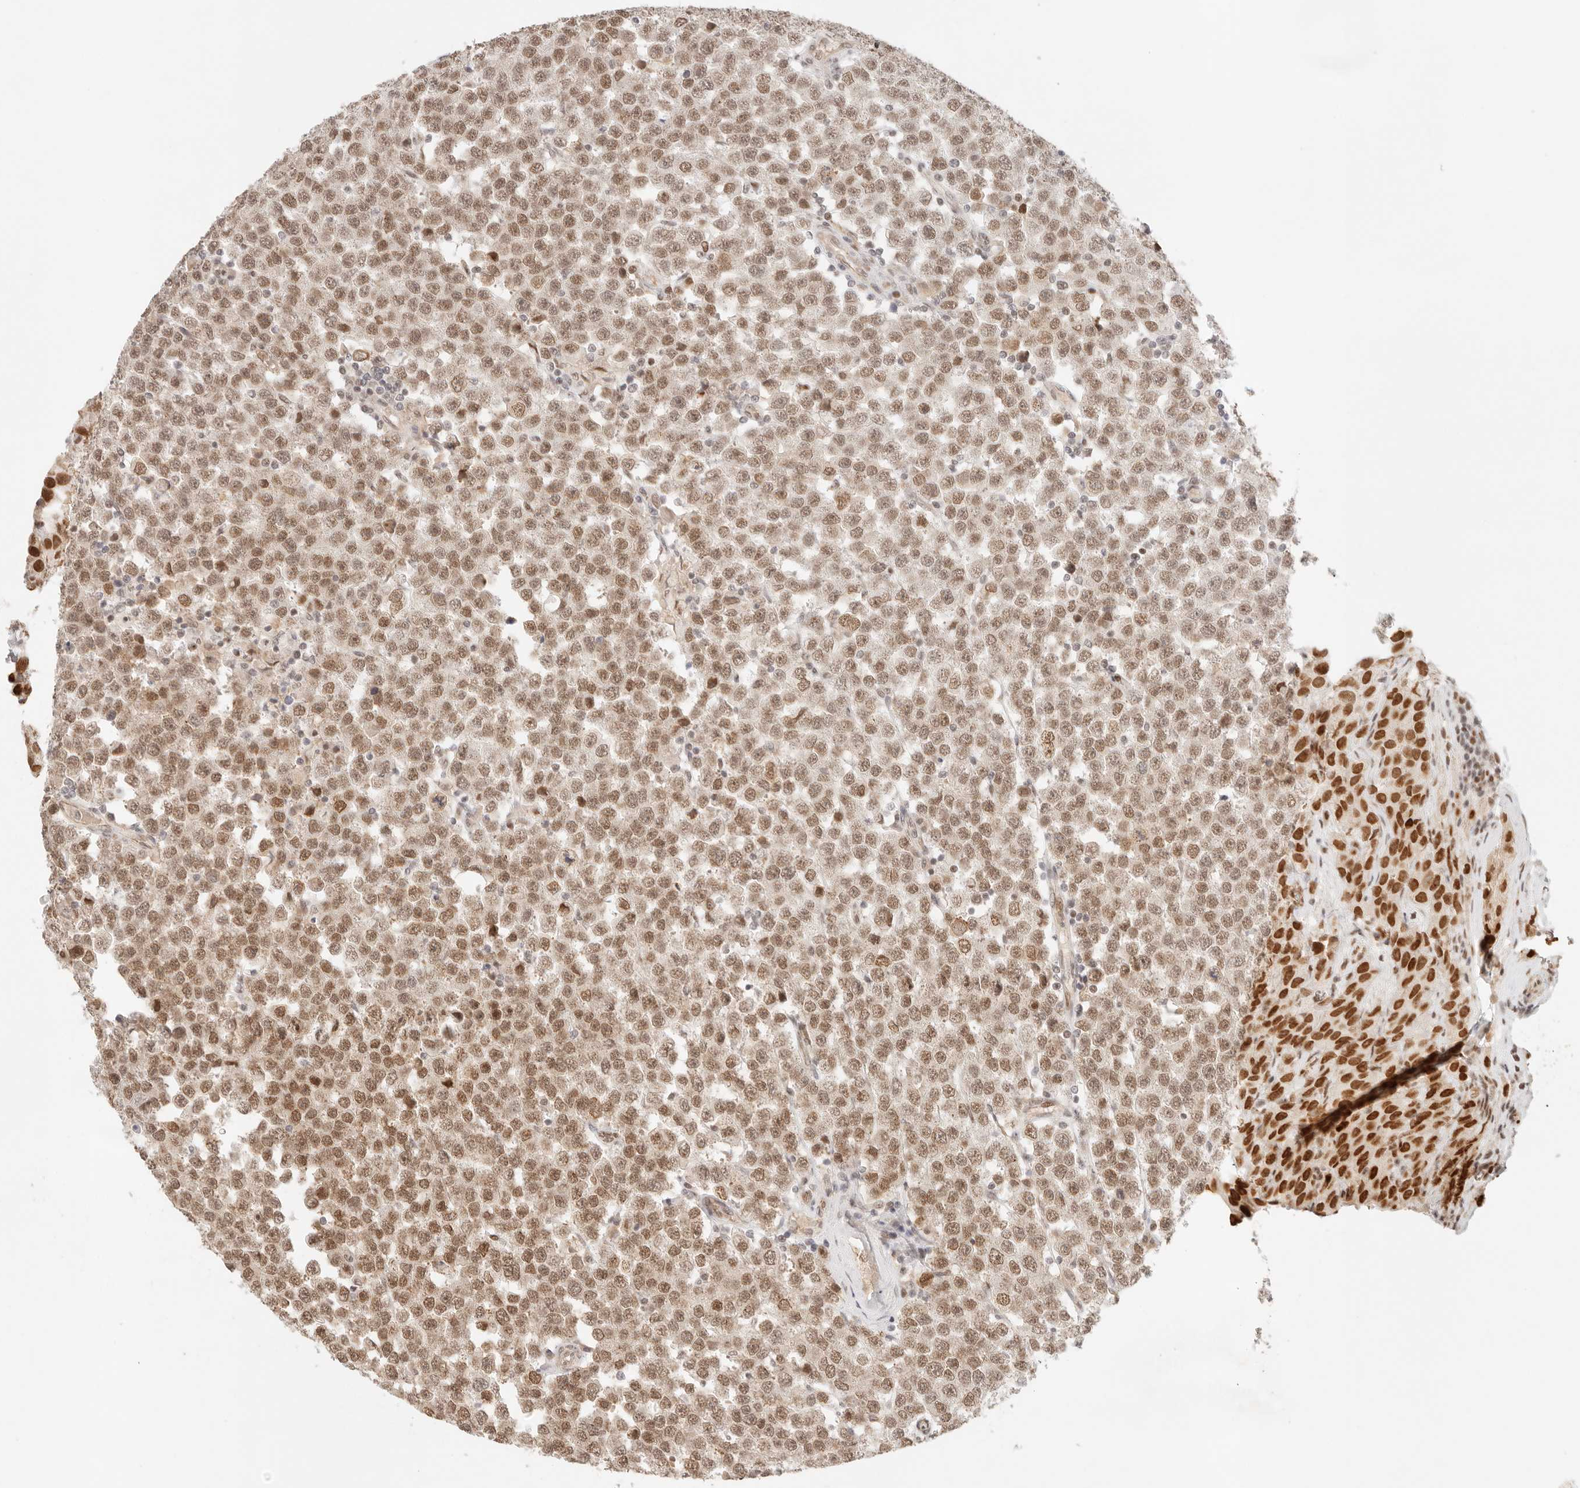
{"staining": {"intensity": "moderate", "quantity": ">75%", "location": "nuclear"}, "tissue": "testis cancer", "cell_type": "Tumor cells", "image_type": "cancer", "snomed": [{"axis": "morphology", "description": "Seminoma, NOS"}, {"axis": "topography", "description": "Testis"}], "caption": "There is medium levels of moderate nuclear expression in tumor cells of testis cancer, as demonstrated by immunohistochemical staining (brown color).", "gene": "HOXC5", "patient": {"sex": "male", "age": 28}}